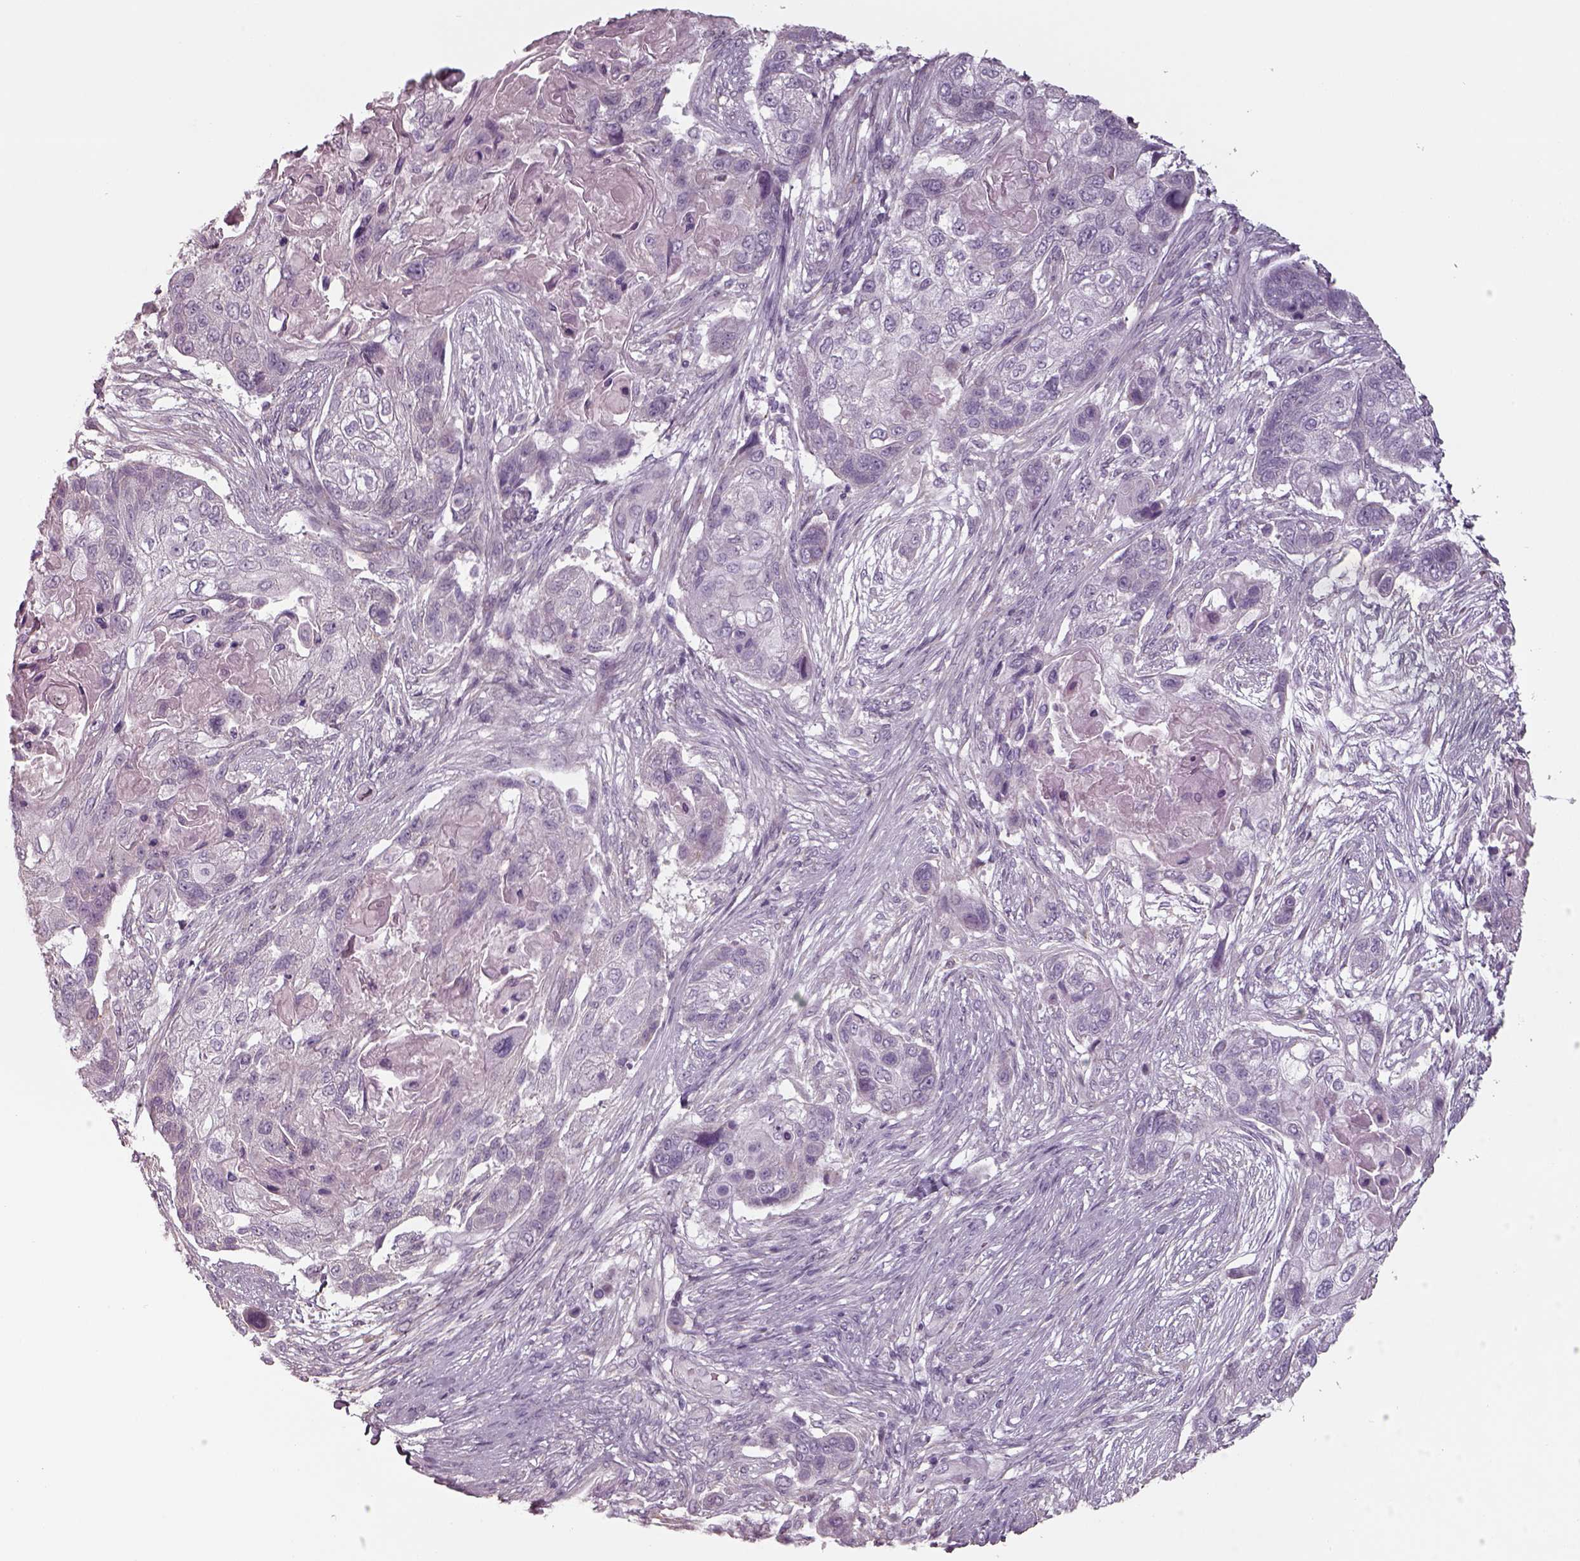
{"staining": {"intensity": "negative", "quantity": "none", "location": "none"}, "tissue": "lung cancer", "cell_type": "Tumor cells", "image_type": "cancer", "snomed": [{"axis": "morphology", "description": "Squamous cell carcinoma, NOS"}, {"axis": "topography", "description": "Lung"}], "caption": "IHC of human lung cancer (squamous cell carcinoma) exhibits no expression in tumor cells.", "gene": "SEPTIN14", "patient": {"sex": "male", "age": 69}}